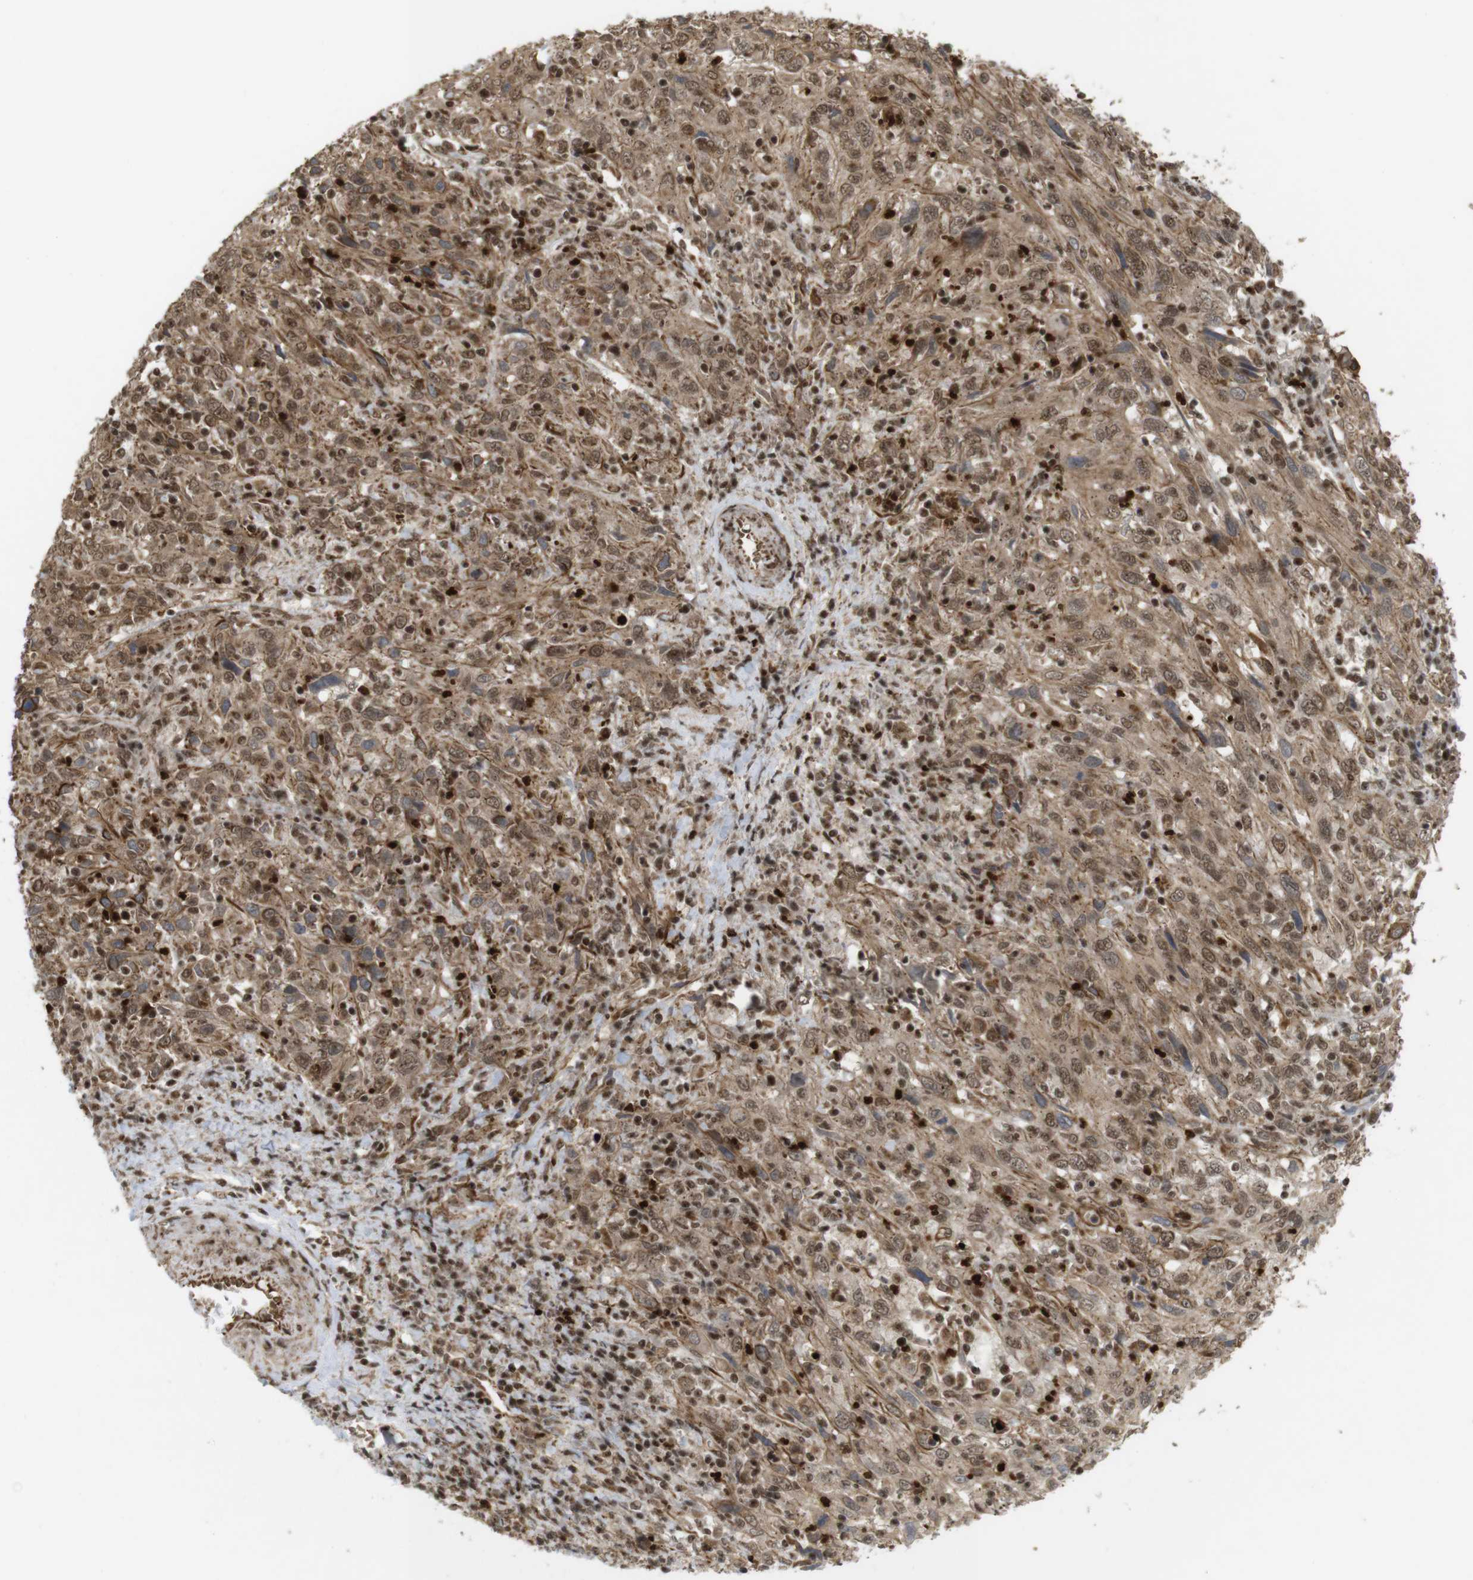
{"staining": {"intensity": "moderate", "quantity": ">75%", "location": "cytoplasmic/membranous,nuclear"}, "tissue": "cervical cancer", "cell_type": "Tumor cells", "image_type": "cancer", "snomed": [{"axis": "morphology", "description": "Squamous cell carcinoma, NOS"}, {"axis": "topography", "description": "Cervix"}], "caption": "Cervical cancer stained for a protein (brown) exhibits moderate cytoplasmic/membranous and nuclear positive staining in approximately >75% of tumor cells.", "gene": "SP2", "patient": {"sex": "female", "age": 46}}